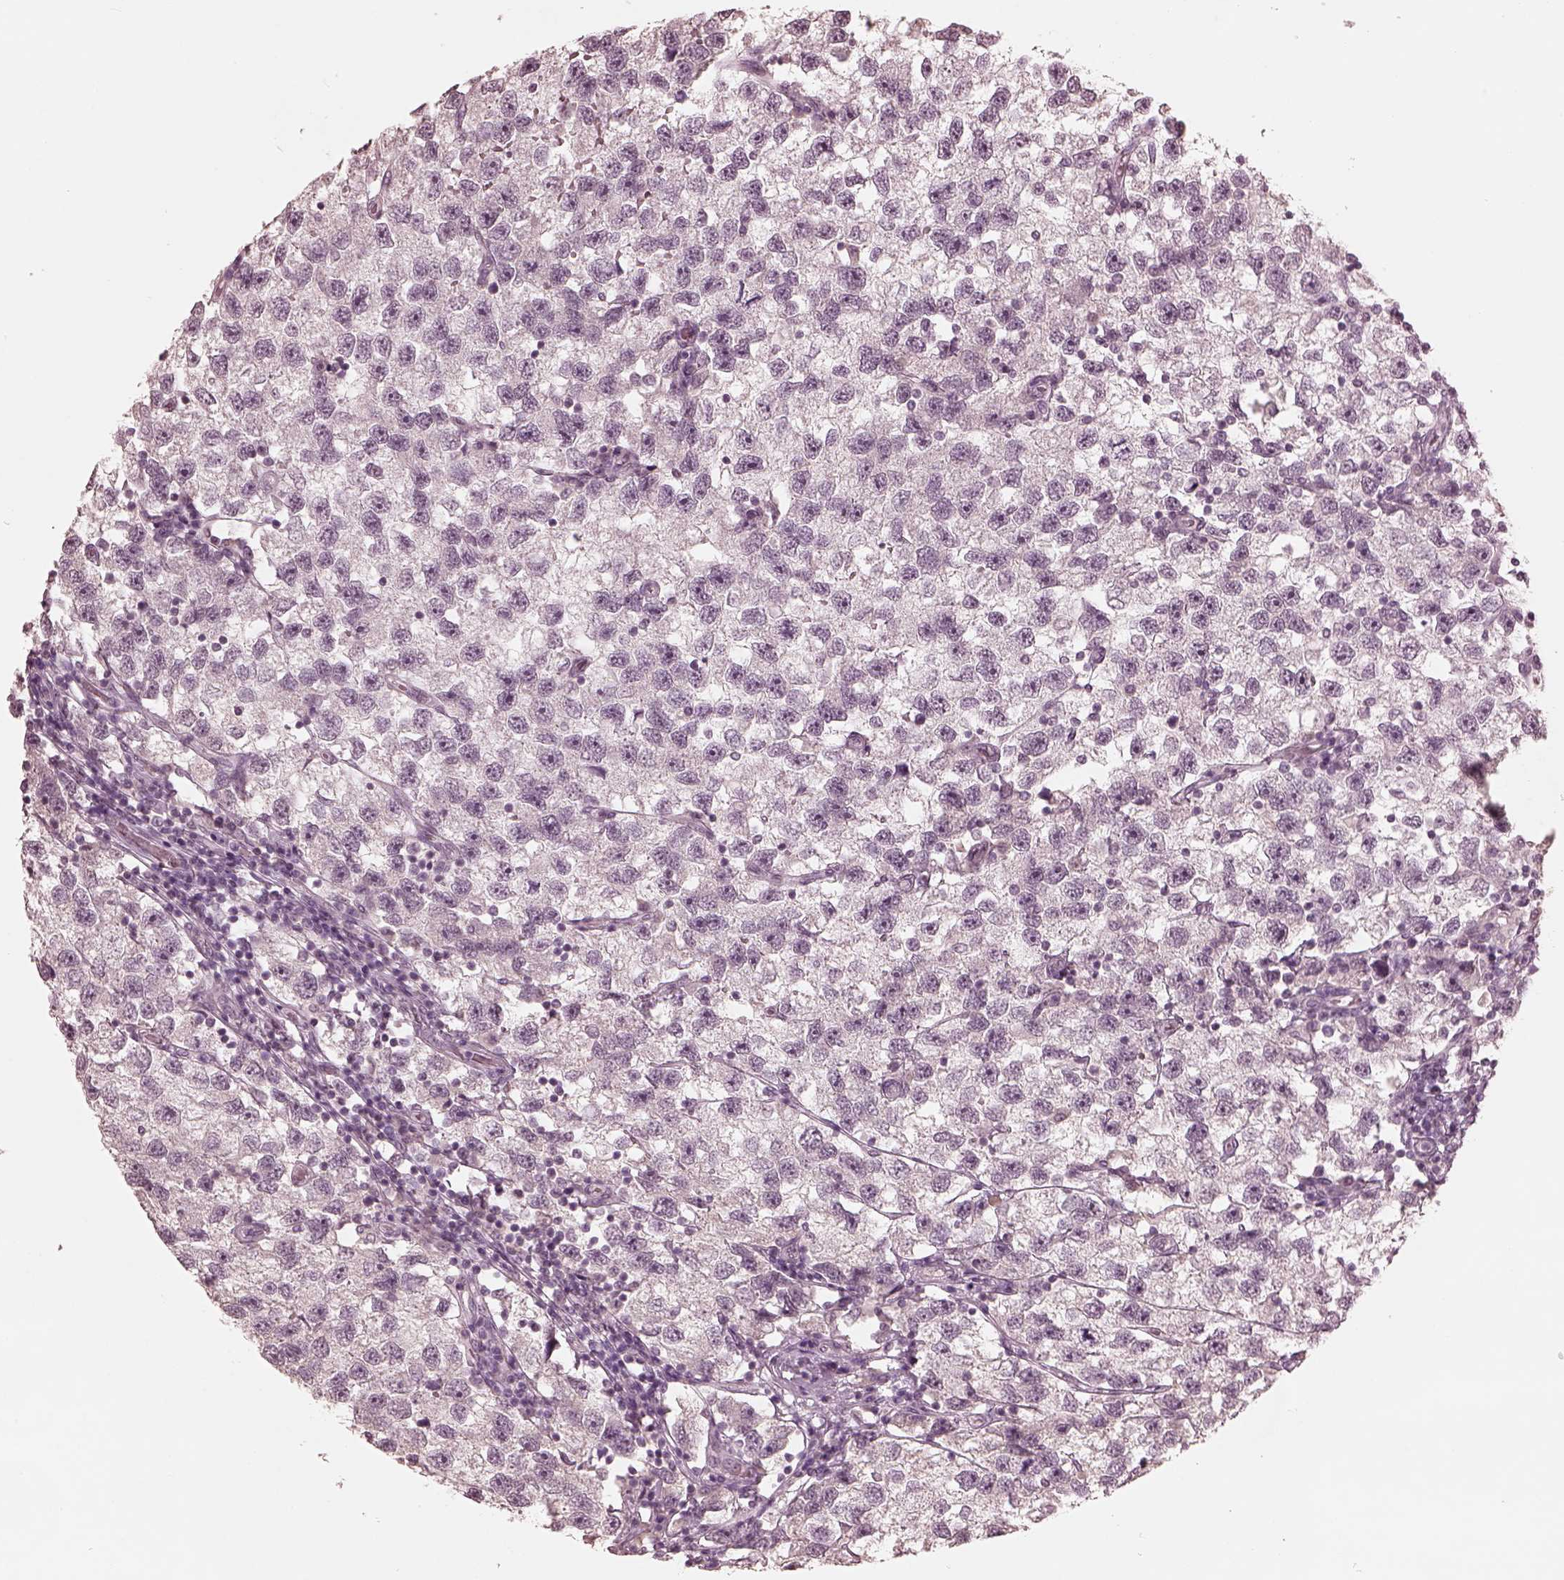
{"staining": {"intensity": "negative", "quantity": "none", "location": "none"}, "tissue": "testis cancer", "cell_type": "Tumor cells", "image_type": "cancer", "snomed": [{"axis": "morphology", "description": "Seminoma, NOS"}, {"axis": "topography", "description": "Testis"}], "caption": "IHC of human testis cancer demonstrates no positivity in tumor cells. Nuclei are stained in blue.", "gene": "KRT79", "patient": {"sex": "male", "age": 26}}